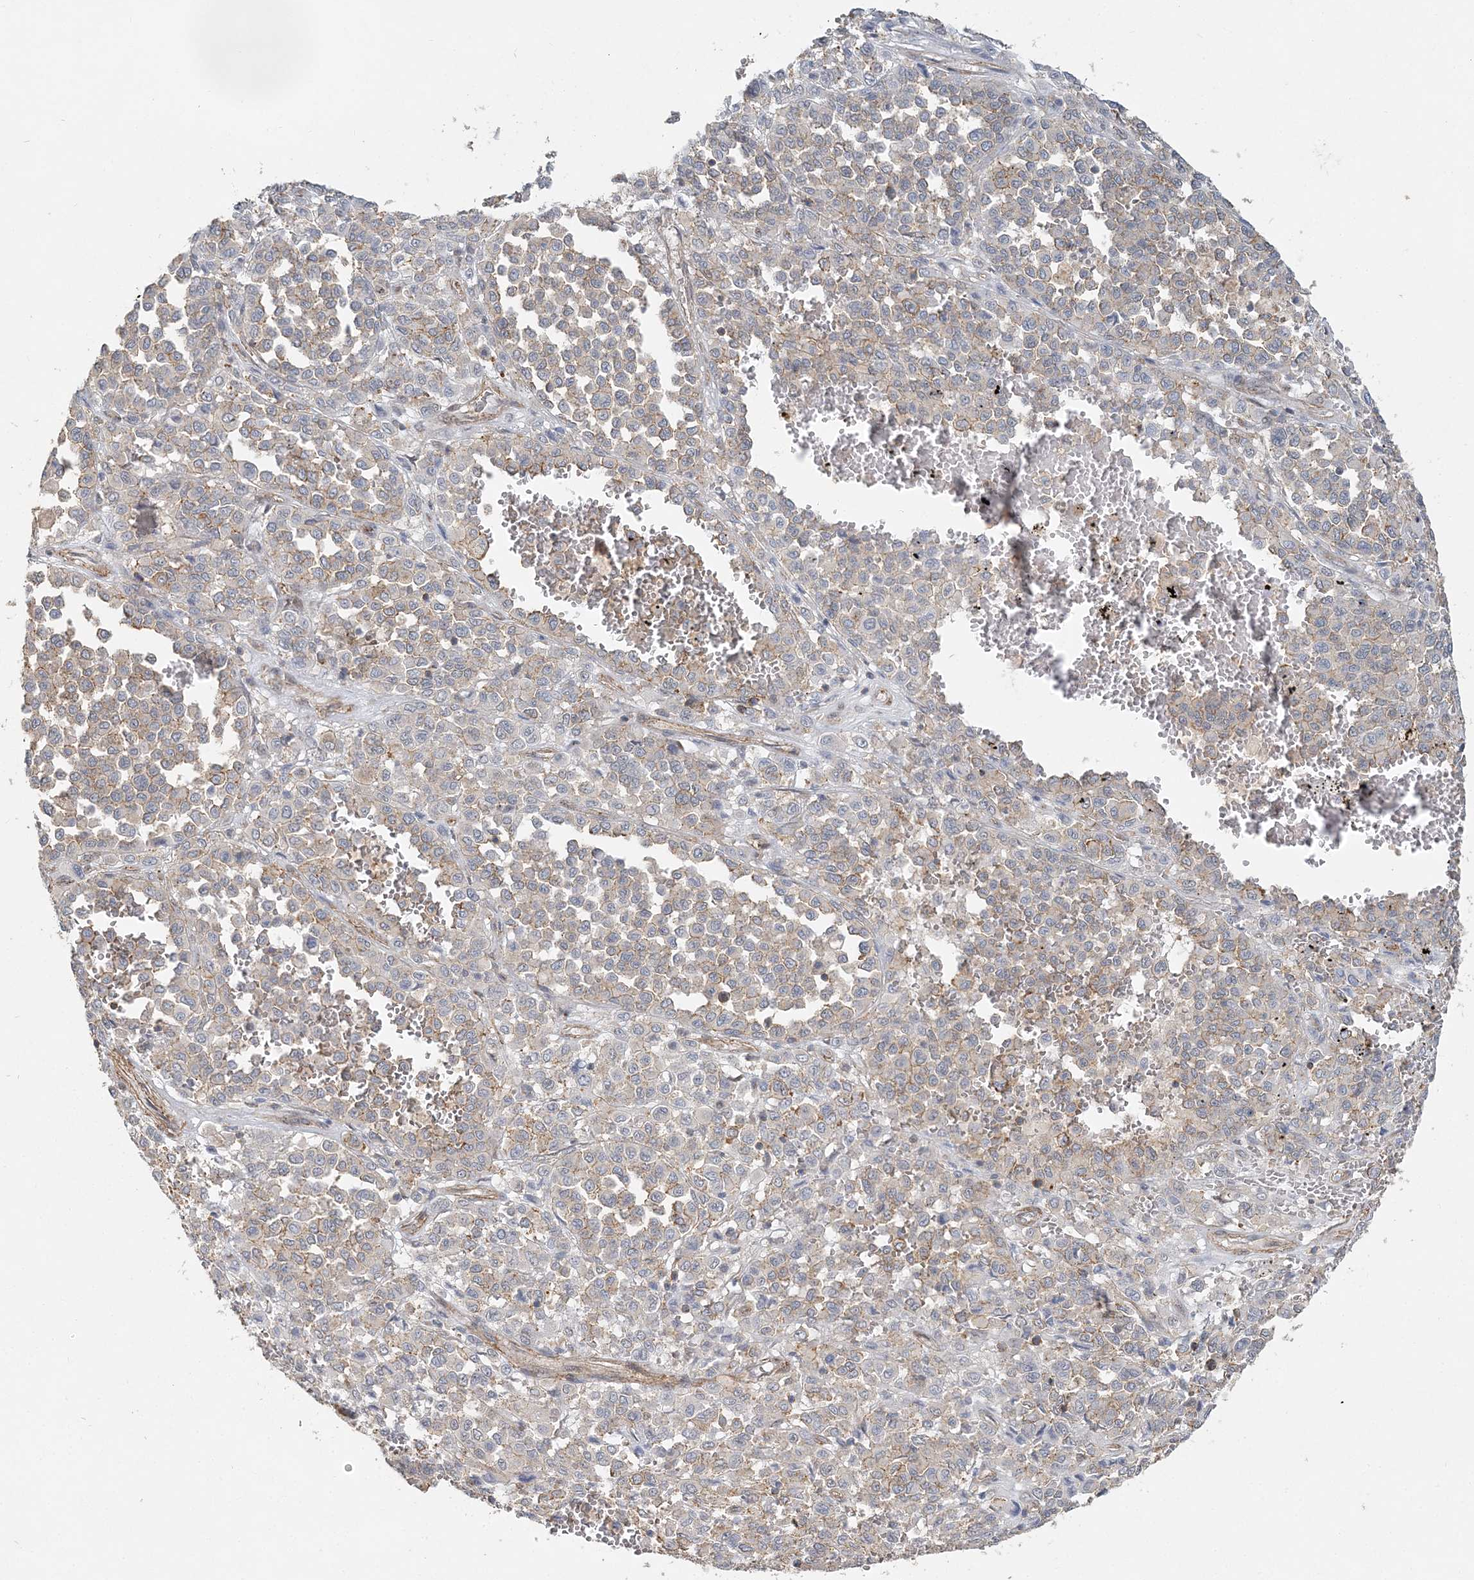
{"staining": {"intensity": "weak", "quantity": "<25%", "location": "cytoplasmic/membranous"}, "tissue": "melanoma", "cell_type": "Tumor cells", "image_type": "cancer", "snomed": [{"axis": "morphology", "description": "Malignant melanoma, Metastatic site"}, {"axis": "topography", "description": "Pancreas"}], "caption": "Melanoma was stained to show a protein in brown. There is no significant expression in tumor cells. (DAB (3,3'-diaminobenzidine) IHC visualized using brightfield microscopy, high magnification).", "gene": "MAT2B", "patient": {"sex": "female", "age": 30}}